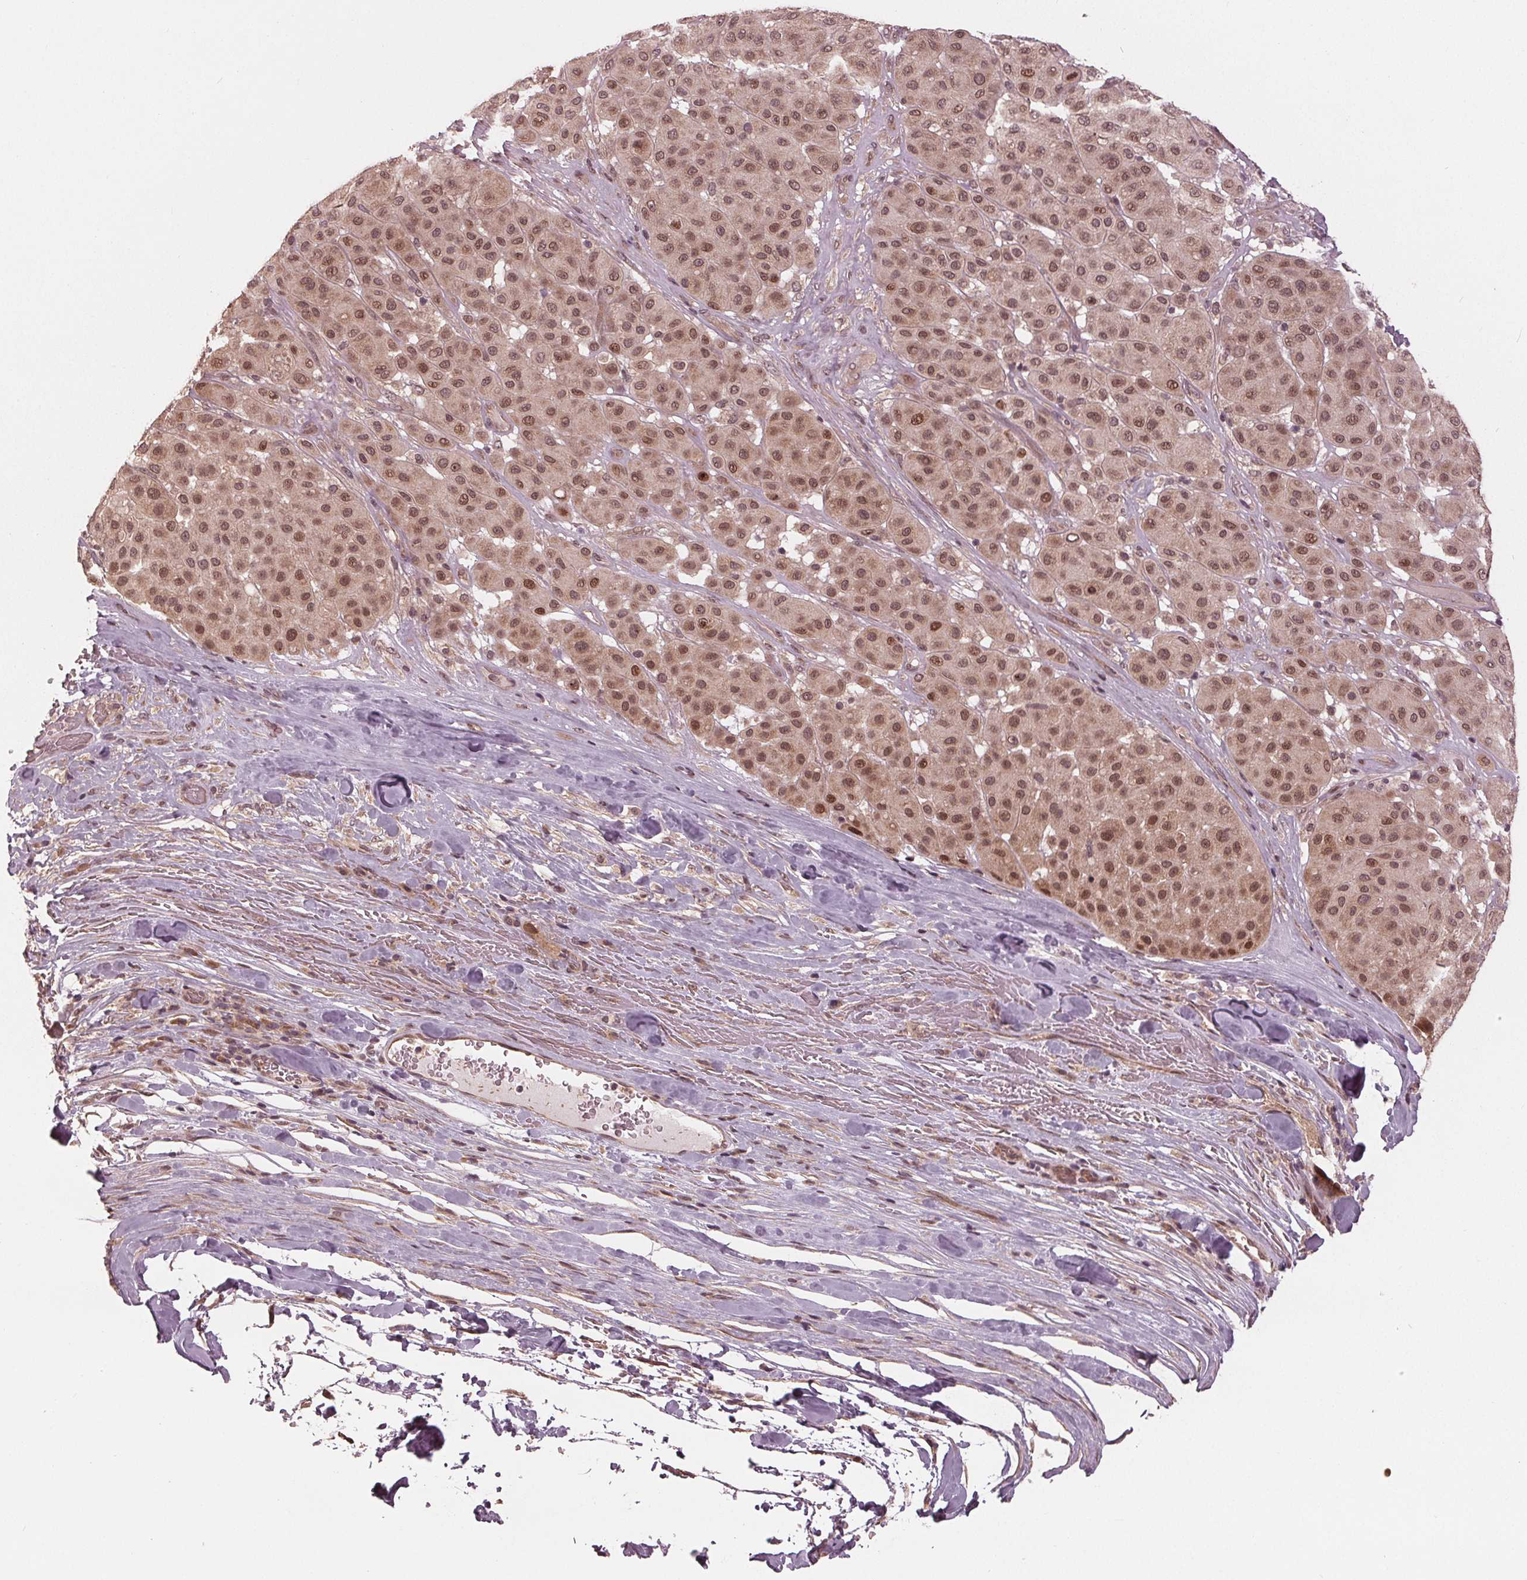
{"staining": {"intensity": "moderate", "quantity": ">75%", "location": "cytoplasmic/membranous,nuclear"}, "tissue": "melanoma", "cell_type": "Tumor cells", "image_type": "cancer", "snomed": [{"axis": "morphology", "description": "Malignant melanoma, Metastatic site"}, {"axis": "topography", "description": "Smooth muscle"}], "caption": "Brown immunohistochemical staining in human melanoma demonstrates moderate cytoplasmic/membranous and nuclear expression in approximately >75% of tumor cells.", "gene": "ZNF471", "patient": {"sex": "male", "age": 41}}